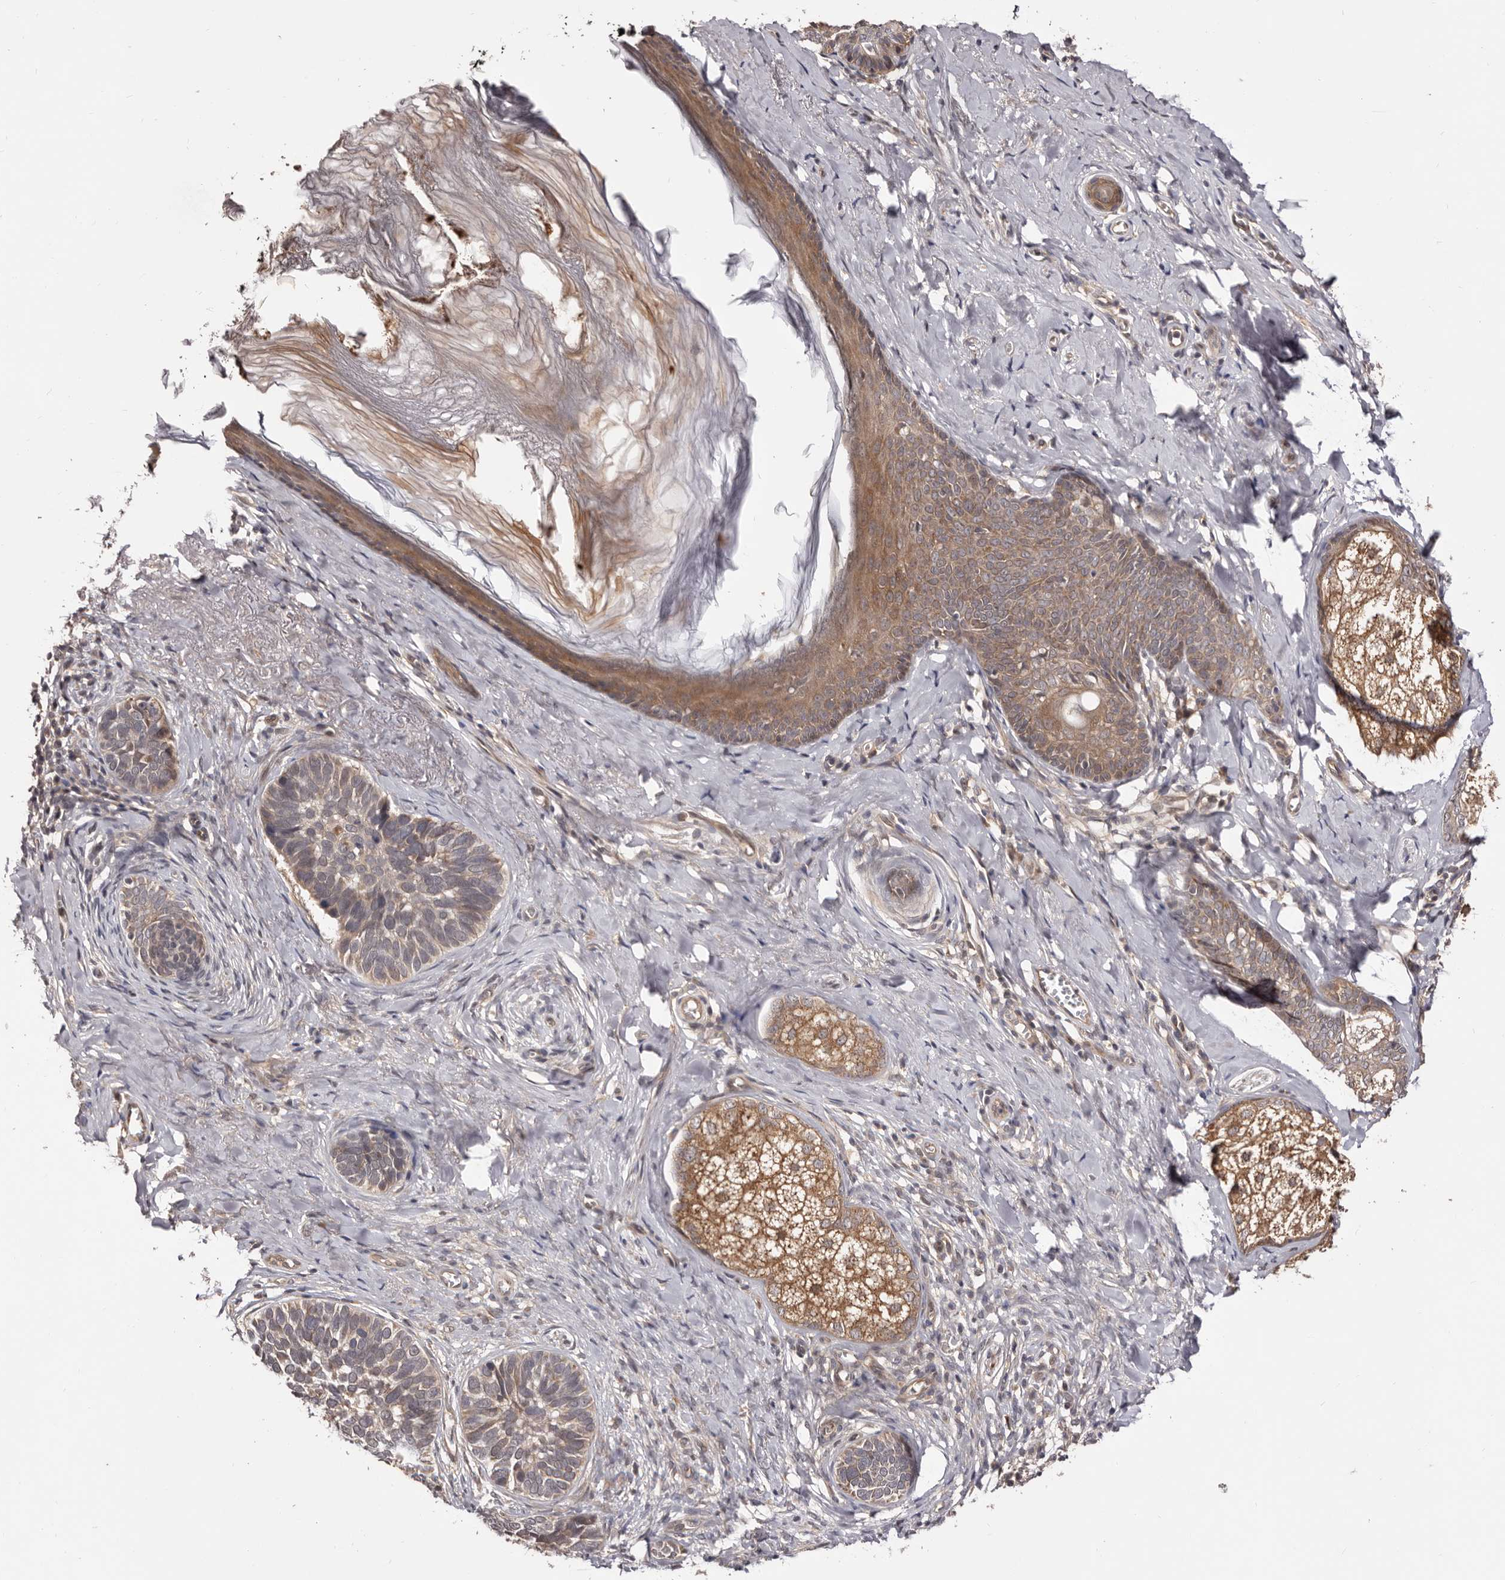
{"staining": {"intensity": "weak", "quantity": ">75%", "location": "cytoplasmic/membranous"}, "tissue": "skin cancer", "cell_type": "Tumor cells", "image_type": "cancer", "snomed": [{"axis": "morphology", "description": "Basal cell carcinoma"}, {"axis": "topography", "description": "Skin"}], "caption": "IHC image of skin basal cell carcinoma stained for a protein (brown), which exhibits low levels of weak cytoplasmic/membranous positivity in about >75% of tumor cells.", "gene": "MDP1", "patient": {"sex": "male", "age": 62}}